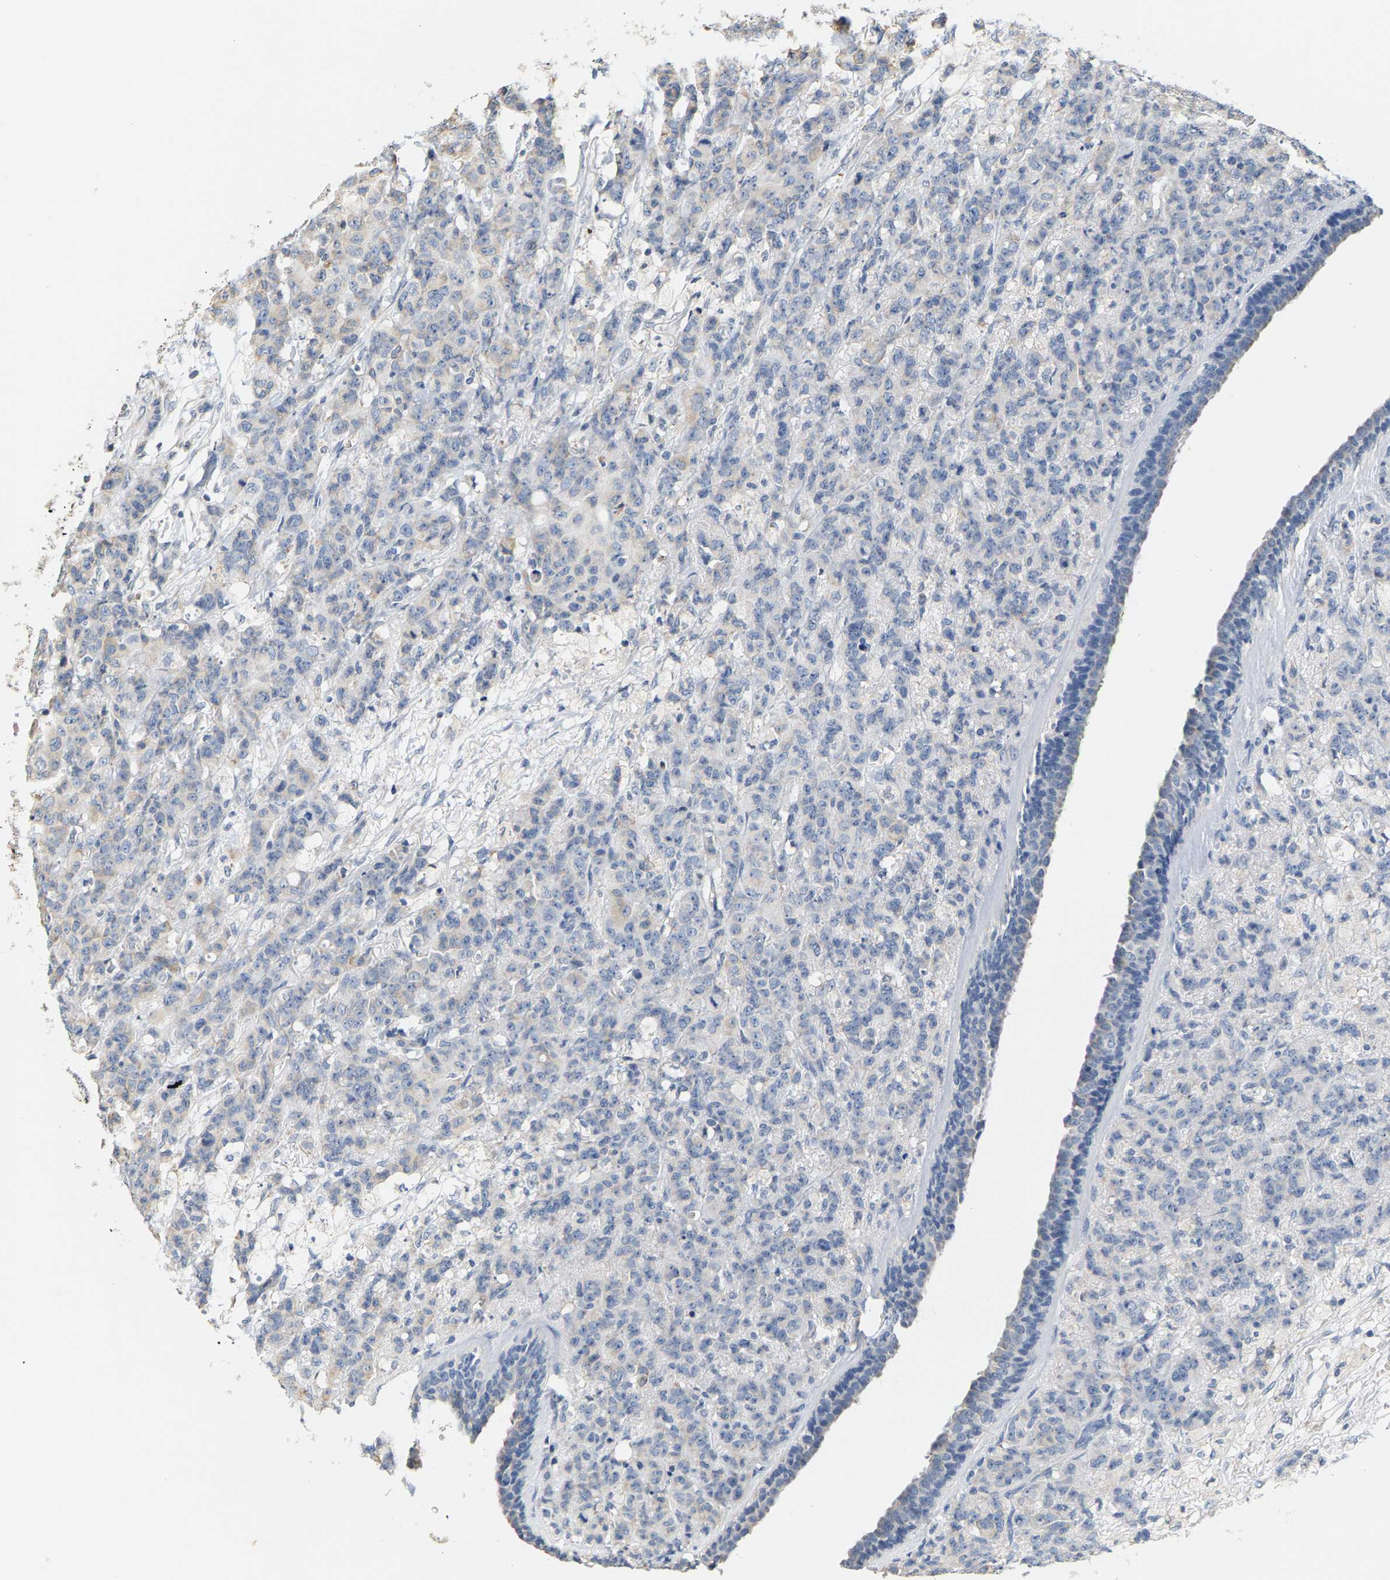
{"staining": {"intensity": "negative", "quantity": "none", "location": "none"}, "tissue": "breast cancer", "cell_type": "Tumor cells", "image_type": "cancer", "snomed": [{"axis": "morphology", "description": "Normal tissue, NOS"}, {"axis": "morphology", "description": "Duct carcinoma"}, {"axis": "topography", "description": "Breast"}], "caption": "IHC photomicrograph of human breast cancer stained for a protein (brown), which demonstrates no staining in tumor cells. Brightfield microscopy of immunohistochemistry (IHC) stained with DAB (brown) and hematoxylin (blue), captured at high magnification.", "gene": "CIDEC", "patient": {"sex": "female", "age": 40}}